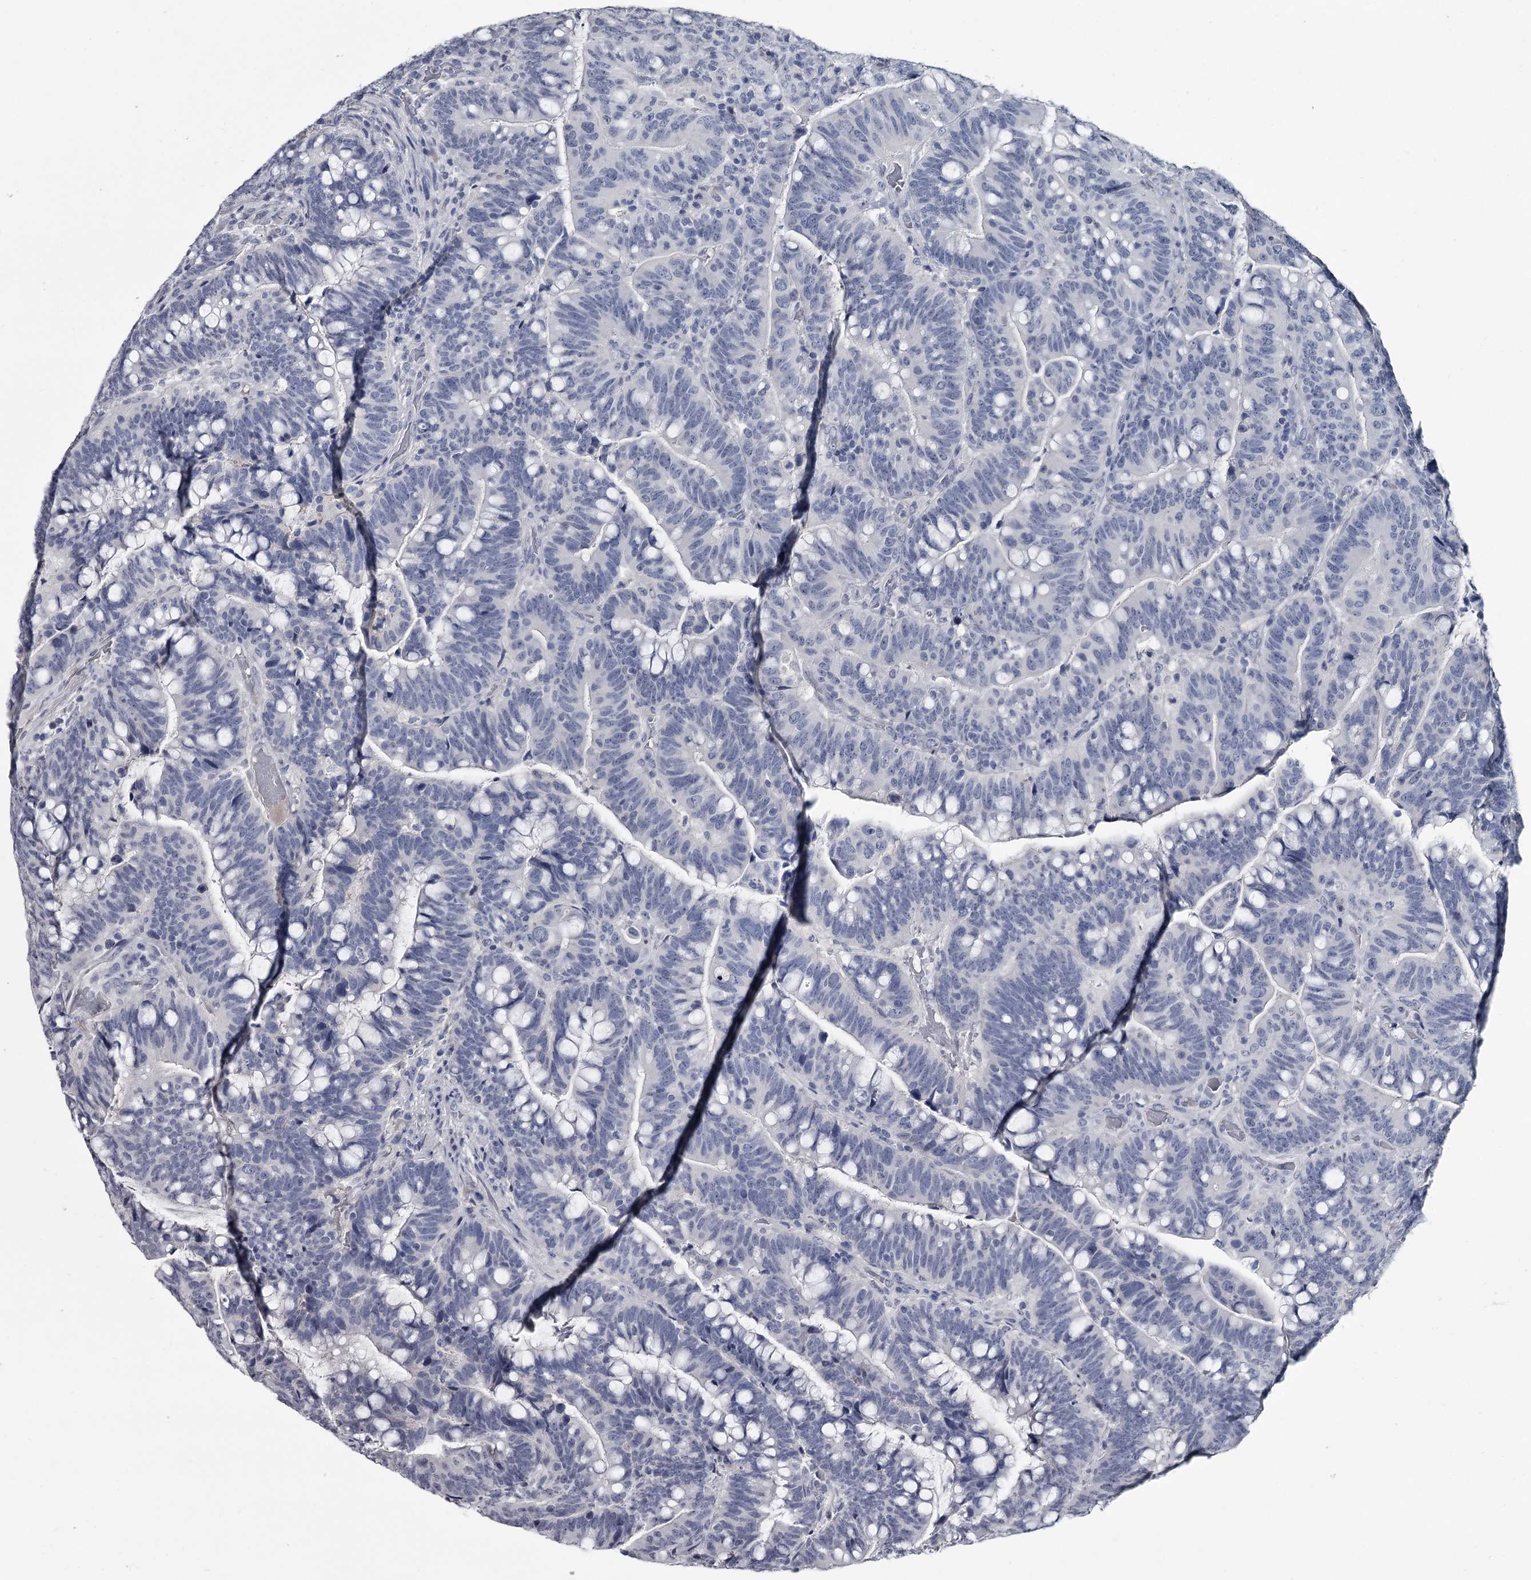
{"staining": {"intensity": "negative", "quantity": "none", "location": "none"}, "tissue": "colorectal cancer", "cell_type": "Tumor cells", "image_type": "cancer", "snomed": [{"axis": "morphology", "description": "Normal tissue, NOS"}, {"axis": "morphology", "description": "Adenocarcinoma, NOS"}, {"axis": "topography", "description": "Colon"}], "caption": "Immunohistochemistry (IHC) image of neoplastic tissue: colorectal cancer (adenocarcinoma) stained with DAB (3,3'-diaminobenzidine) reveals no significant protein positivity in tumor cells.", "gene": "DAO", "patient": {"sex": "female", "age": 66}}